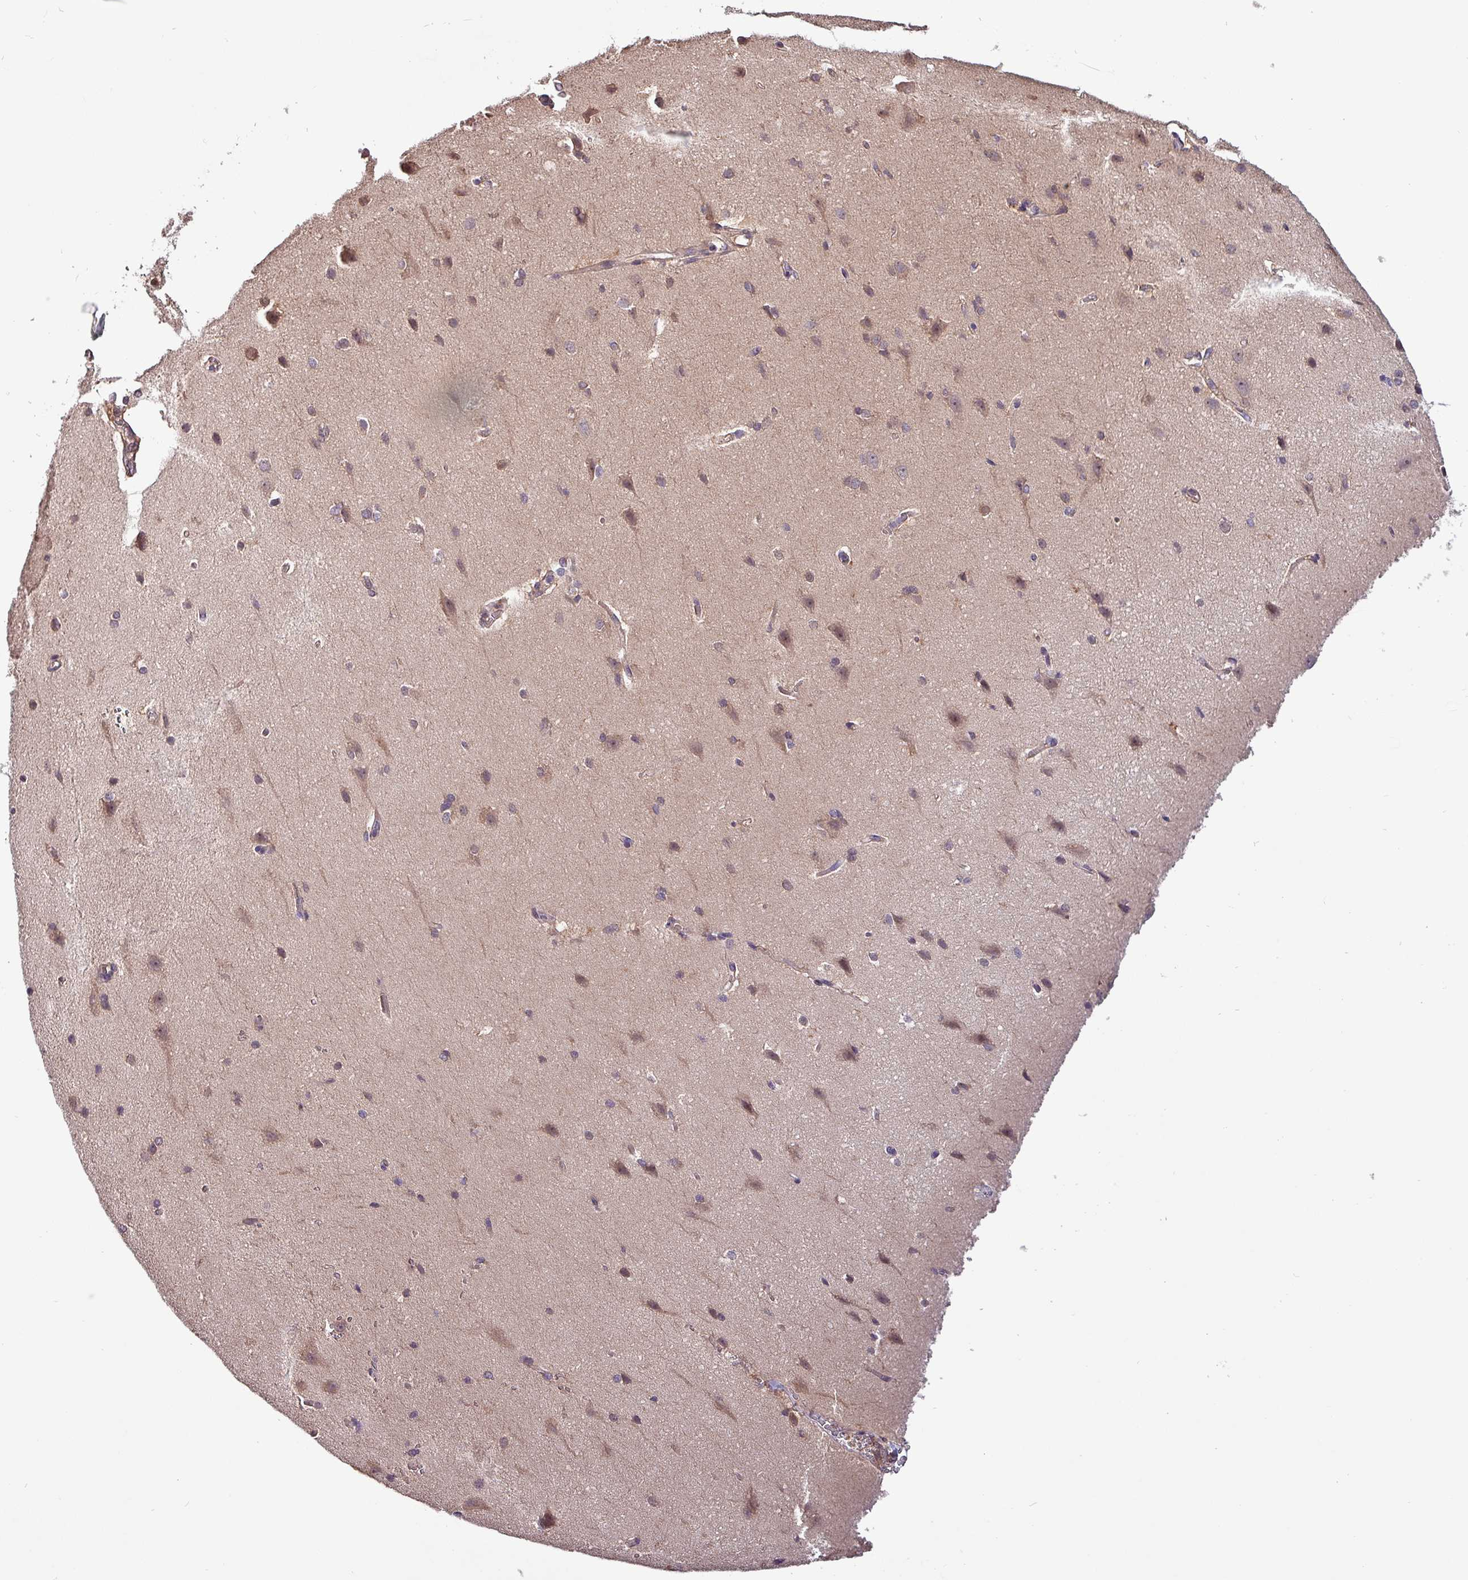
{"staining": {"intensity": "weak", "quantity": ">75%", "location": "cytoplasmic/membranous"}, "tissue": "cerebral cortex", "cell_type": "Endothelial cells", "image_type": "normal", "snomed": [{"axis": "morphology", "description": "Normal tissue, NOS"}, {"axis": "topography", "description": "Cerebral cortex"}], "caption": "Human cerebral cortex stained for a protein (brown) shows weak cytoplasmic/membranous positive expression in approximately >75% of endothelial cells.", "gene": "PAFAH1B2", "patient": {"sex": "male", "age": 37}}